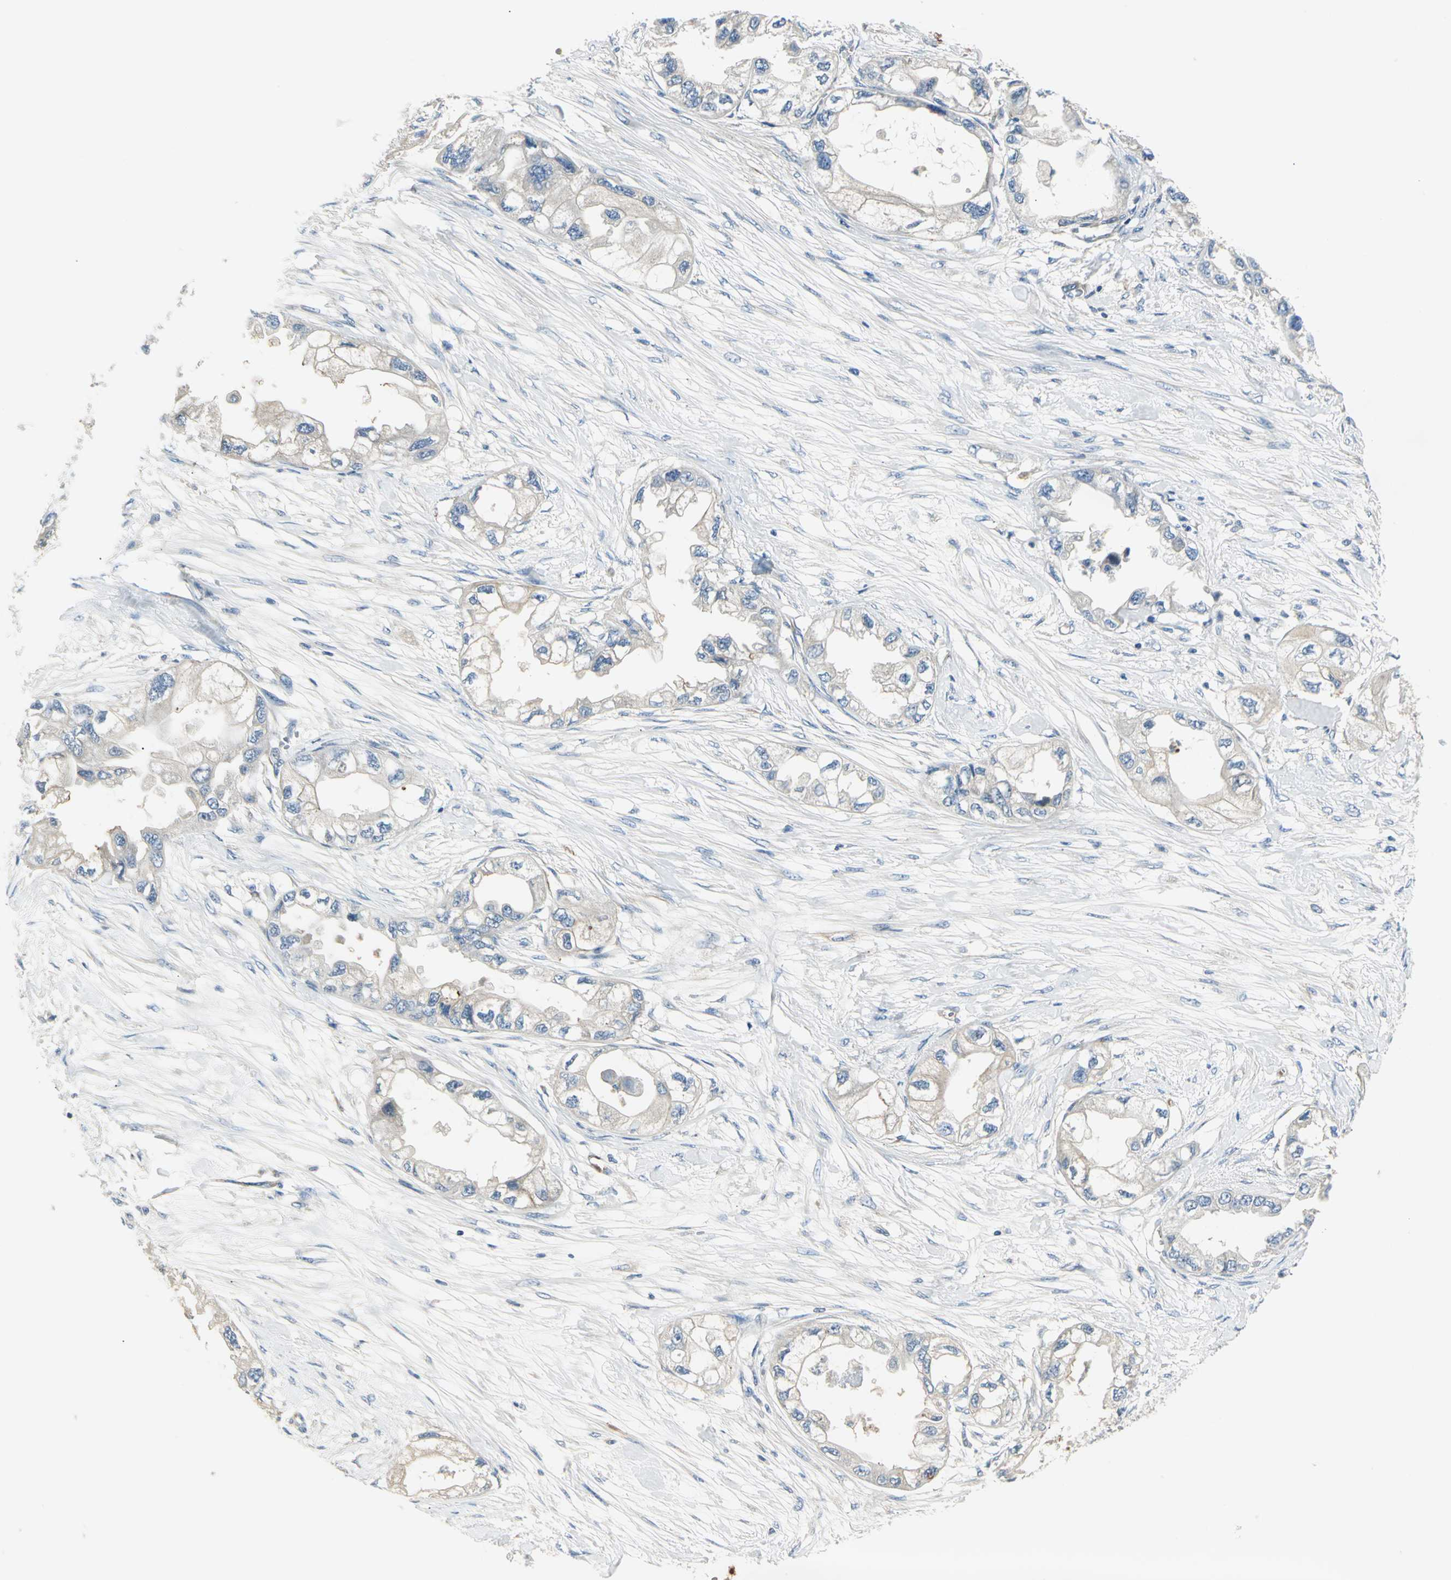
{"staining": {"intensity": "weak", "quantity": "25%-75%", "location": "cytoplasmic/membranous"}, "tissue": "endometrial cancer", "cell_type": "Tumor cells", "image_type": "cancer", "snomed": [{"axis": "morphology", "description": "Adenocarcinoma, NOS"}, {"axis": "topography", "description": "Endometrium"}], "caption": "Protein expression by immunohistochemistry demonstrates weak cytoplasmic/membranous staining in approximately 25%-75% of tumor cells in adenocarcinoma (endometrial).", "gene": "B3GNT2", "patient": {"sex": "female", "age": 67}}